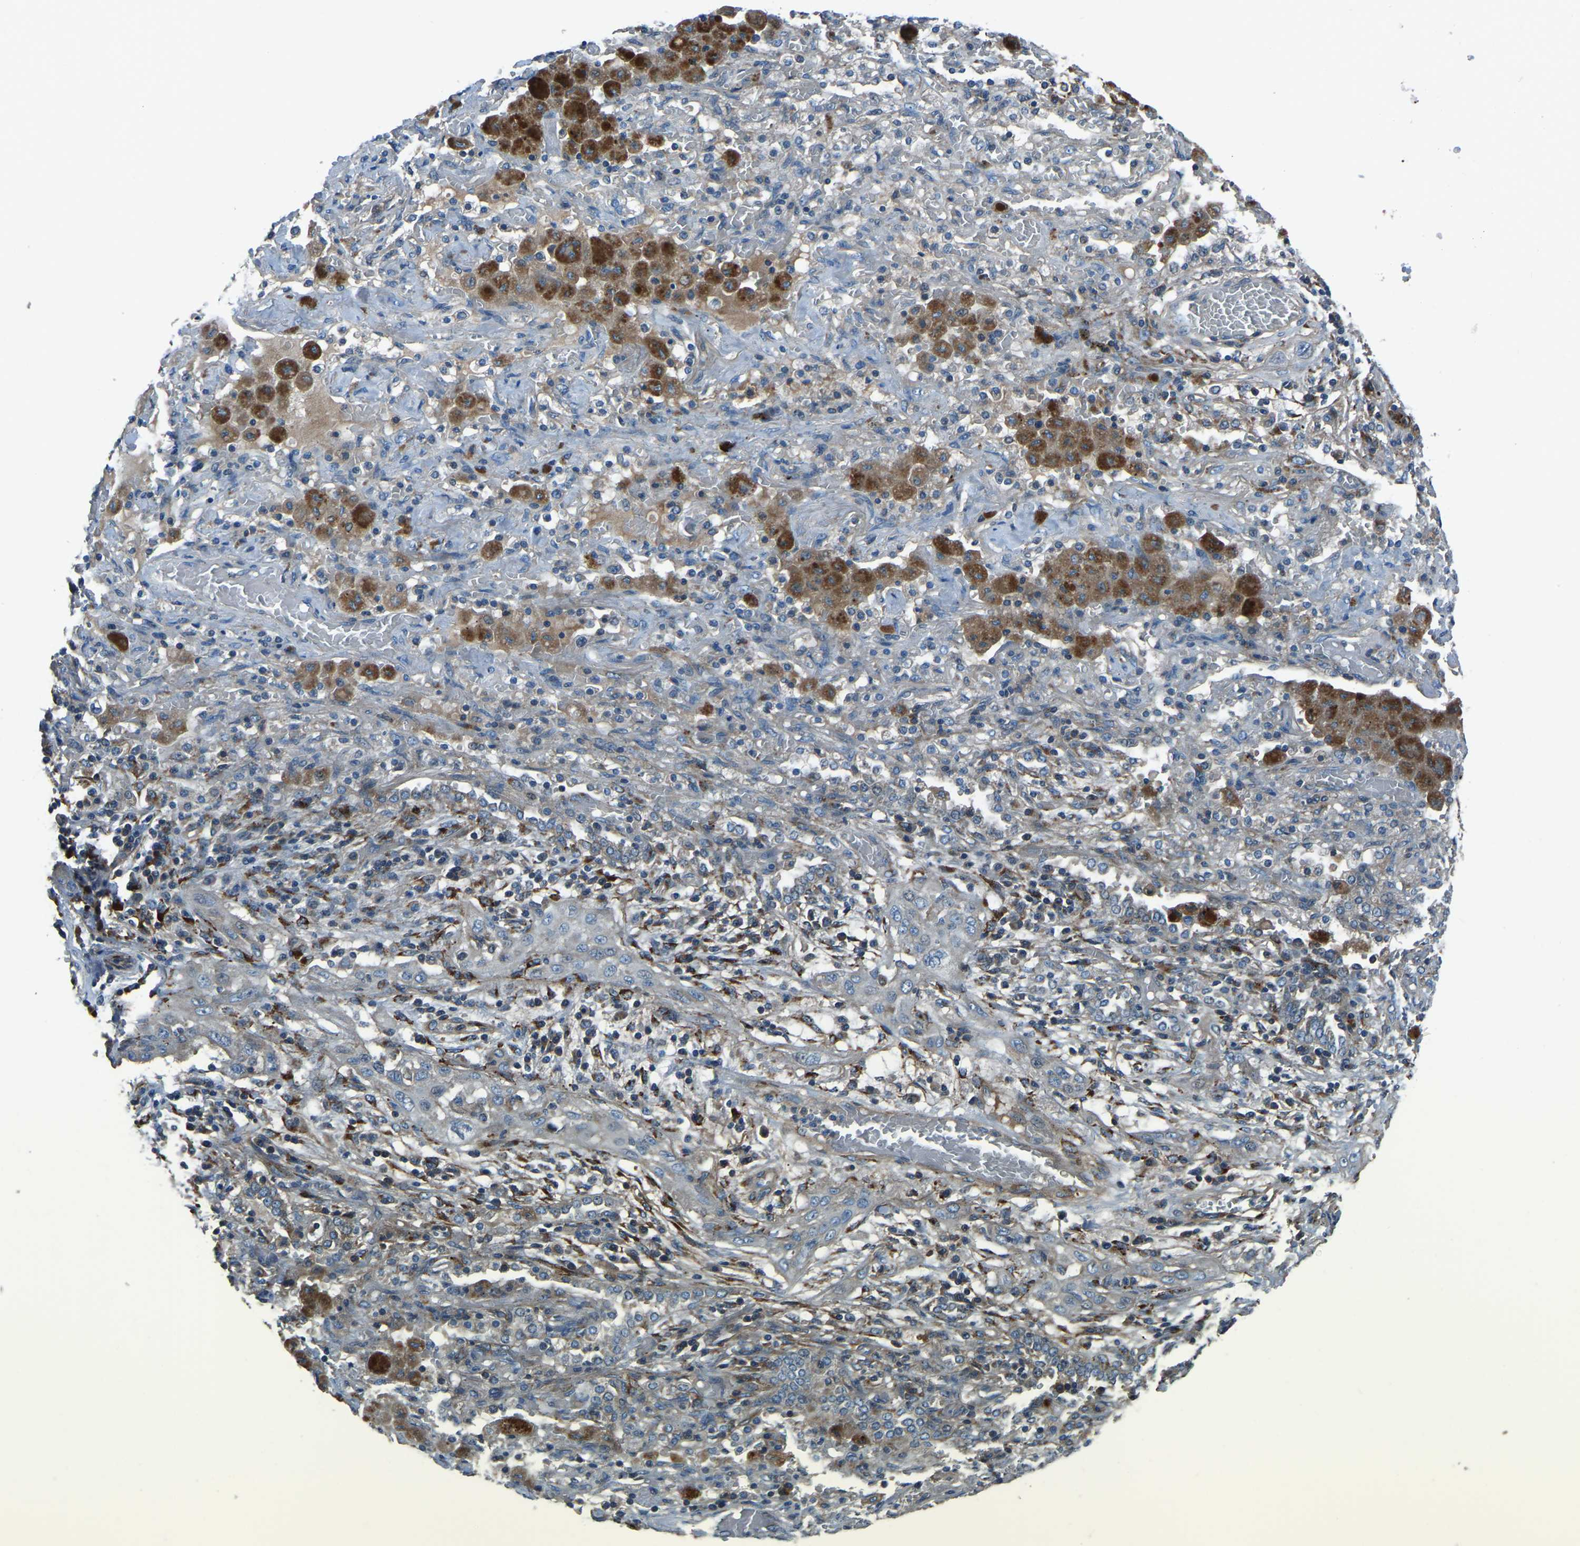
{"staining": {"intensity": "negative", "quantity": "none", "location": "none"}, "tissue": "lung cancer", "cell_type": "Tumor cells", "image_type": "cancer", "snomed": [{"axis": "morphology", "description": "Squamous cell carcinoma, NOS"}, {"axis": "topography", "description": "Lung"}], "caption": "Tumor cells show no significant expression in squamous cell carcinoma (lung).", "gene": "COL3A1", "patient": {"sex": "female", "age": 47}}